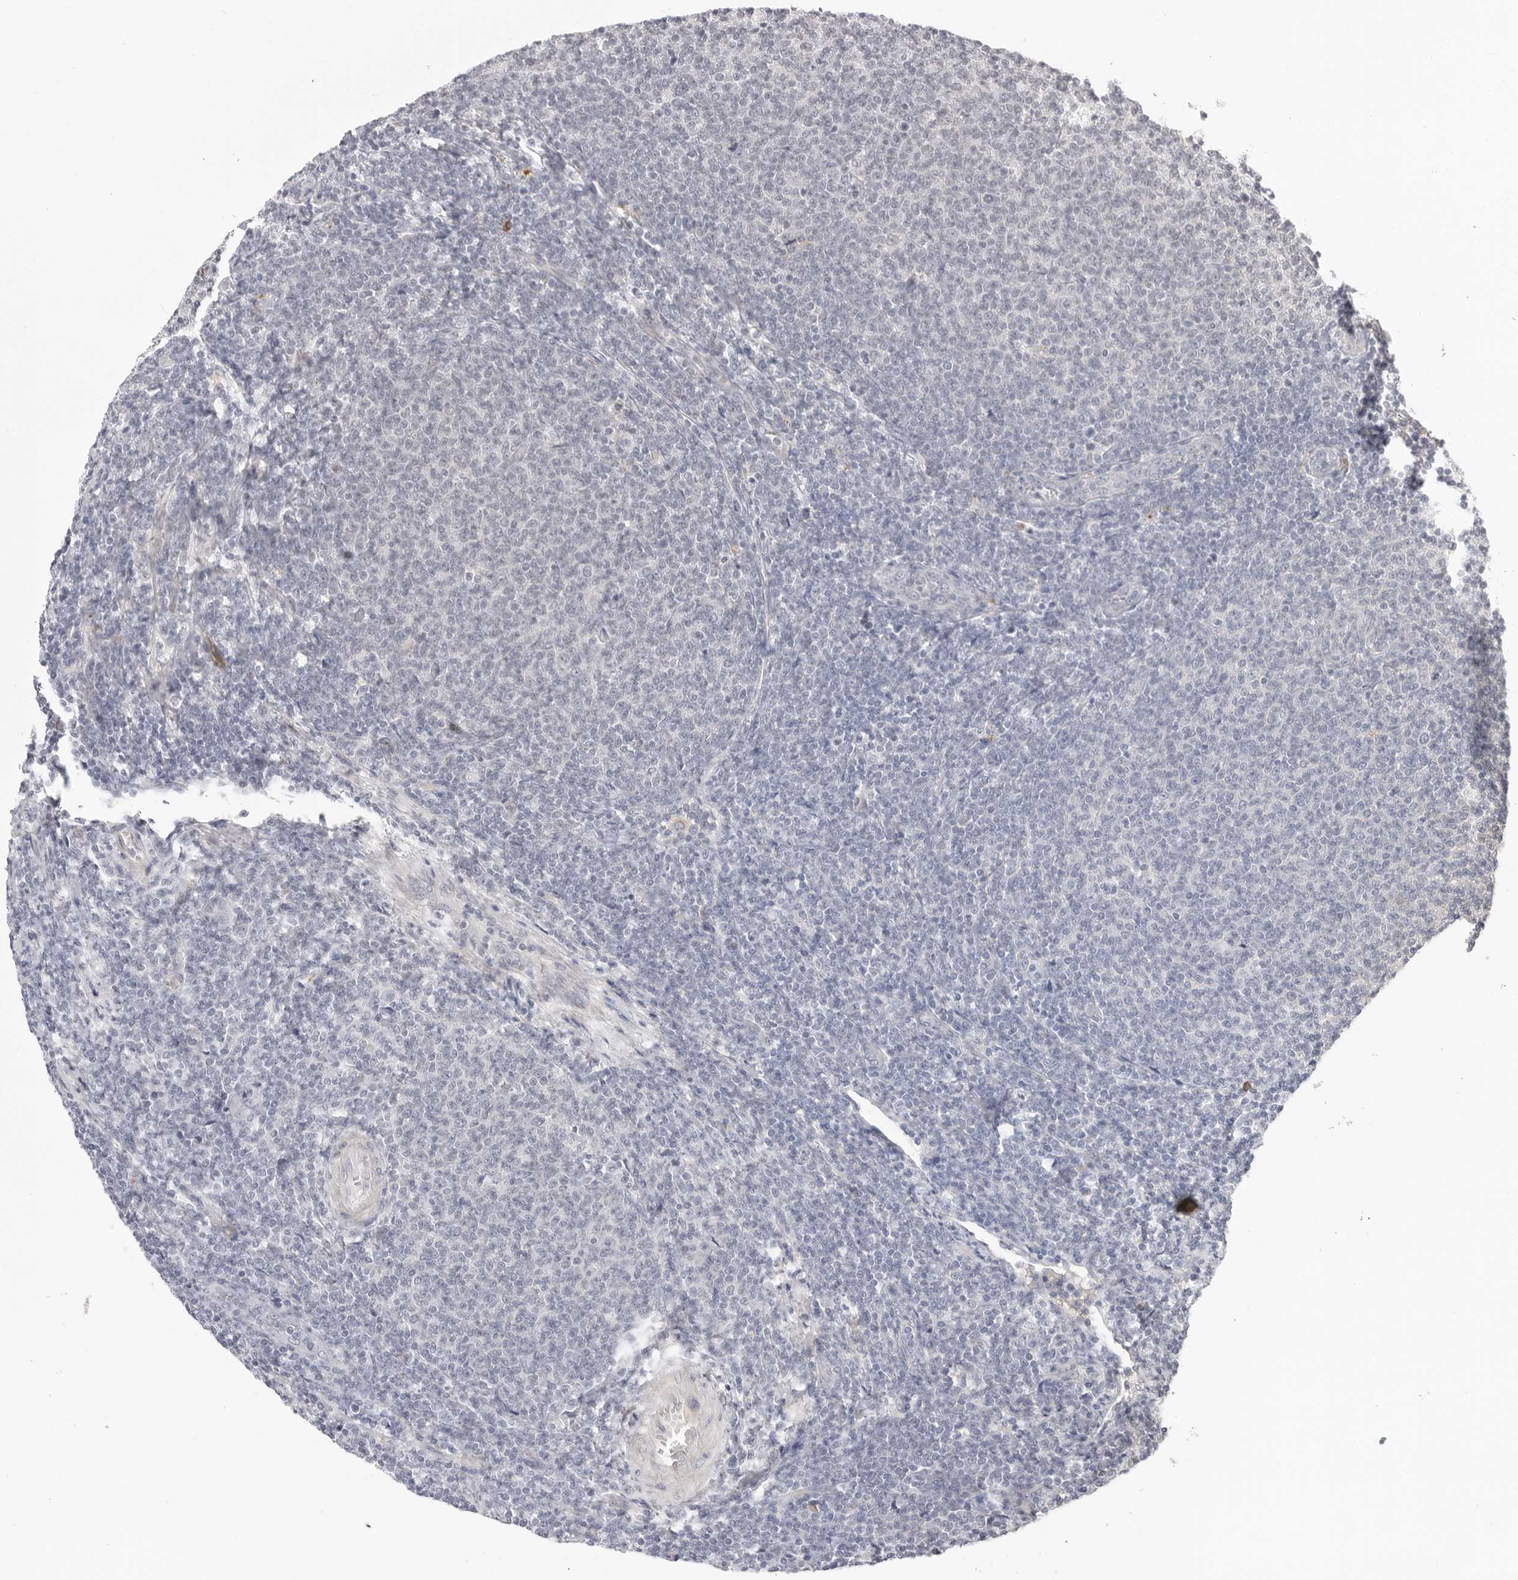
{"staining": {"intensity": "negative", "quantity": "none", "location": "none"}, "tissue": "lymphoma", "cell_type": "Tumor cells", "image_type": "cancer", "snomed": [{"axis": "morphology", "description": "Malignant lymphoma, non-Hodgkin's type, Low grade"}, {"axis": "topography", "description": "Lymph node"}], "caption": "A photomicrograph of lymphoma stained for a protein exhibits no brown staining in tumor cells.", "gene": "STRADB", "patient": {"sex": "male", "age": 66}}